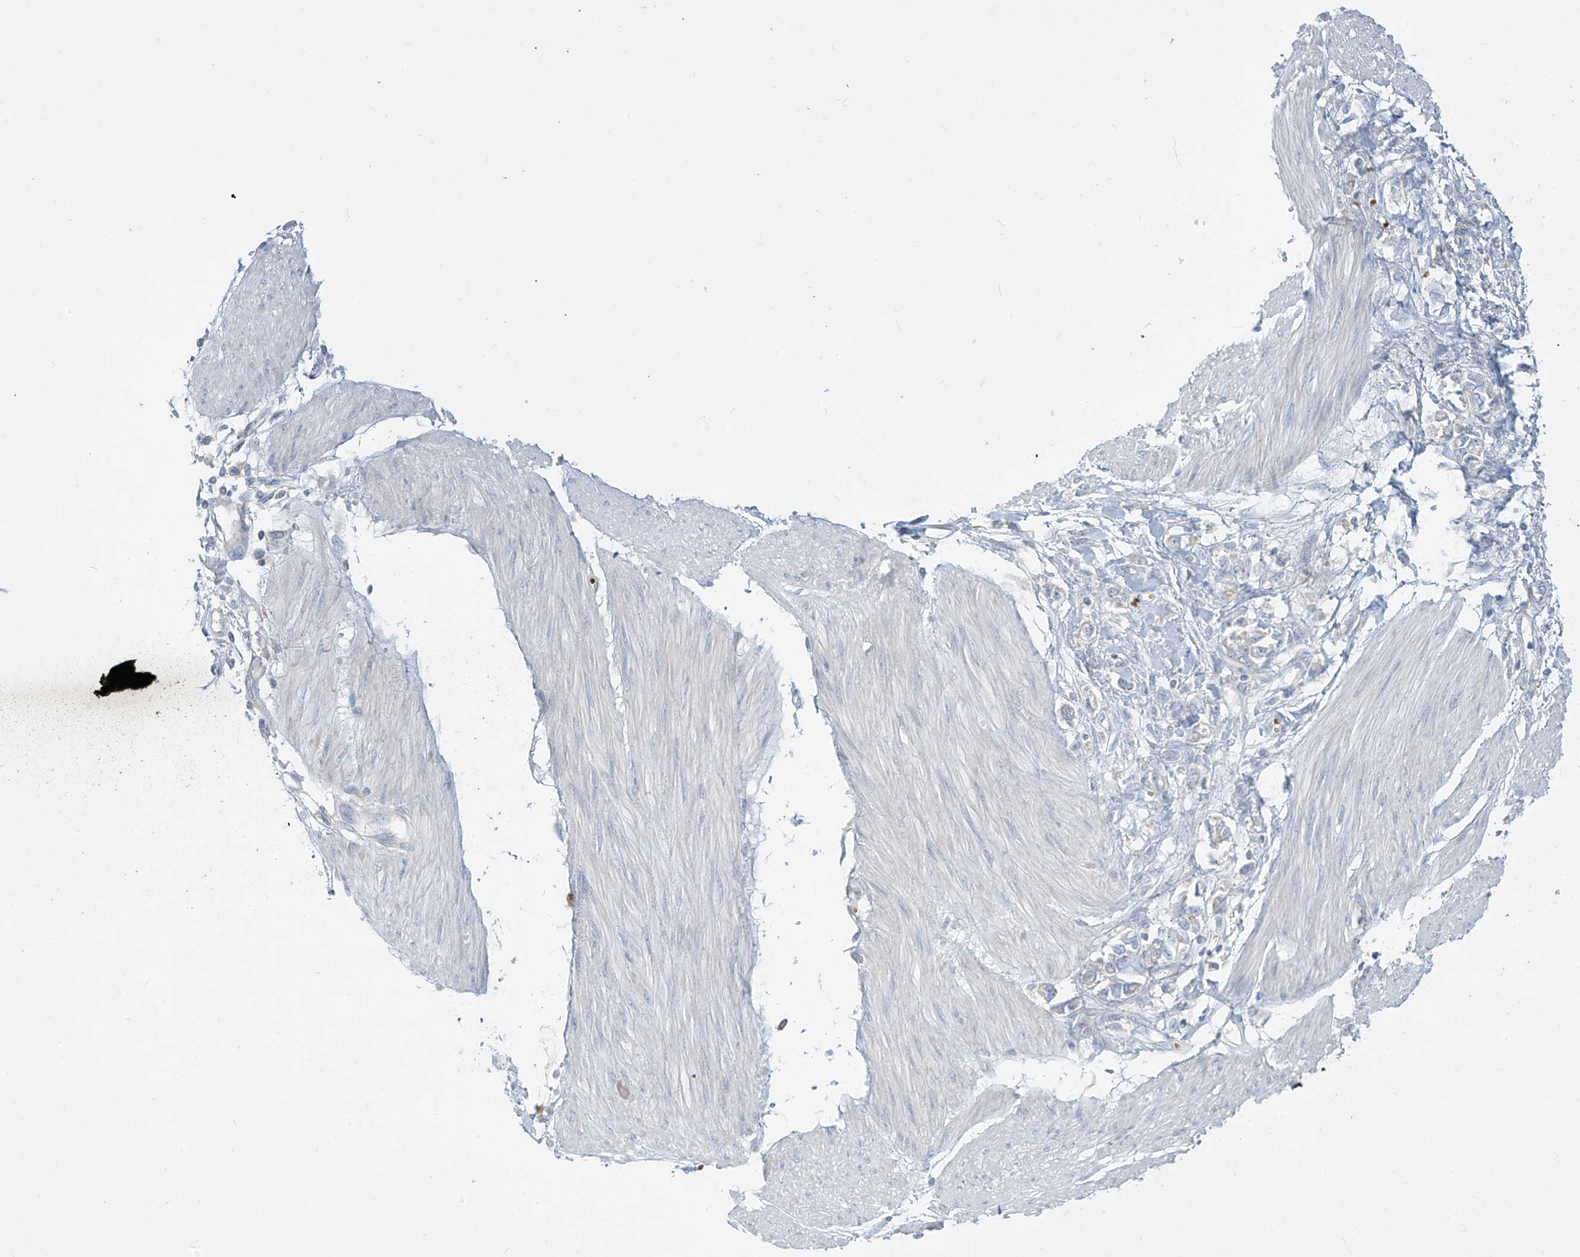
{"staining": {"intensity": "negative", "quantity": "none", "location": "none"}, "tissue": "stomach cancer", "cell_type": "Tumor cells", "image_type": "cancer", "snomed": [{"axis": "morphology", "description": "Adenocarcinoma, NOS"}, {"axis": "topography", "description": "Stomach"}], "caption": "Immunohistochemistry (IHC) image of human stomach adenocarcinoma stained for a protein (brown), which reveals no positivity in tumor cells. Nuclei are stained in blue.", "gene": "DGKQ", "patient": {"sex": "female", "age": 76}}